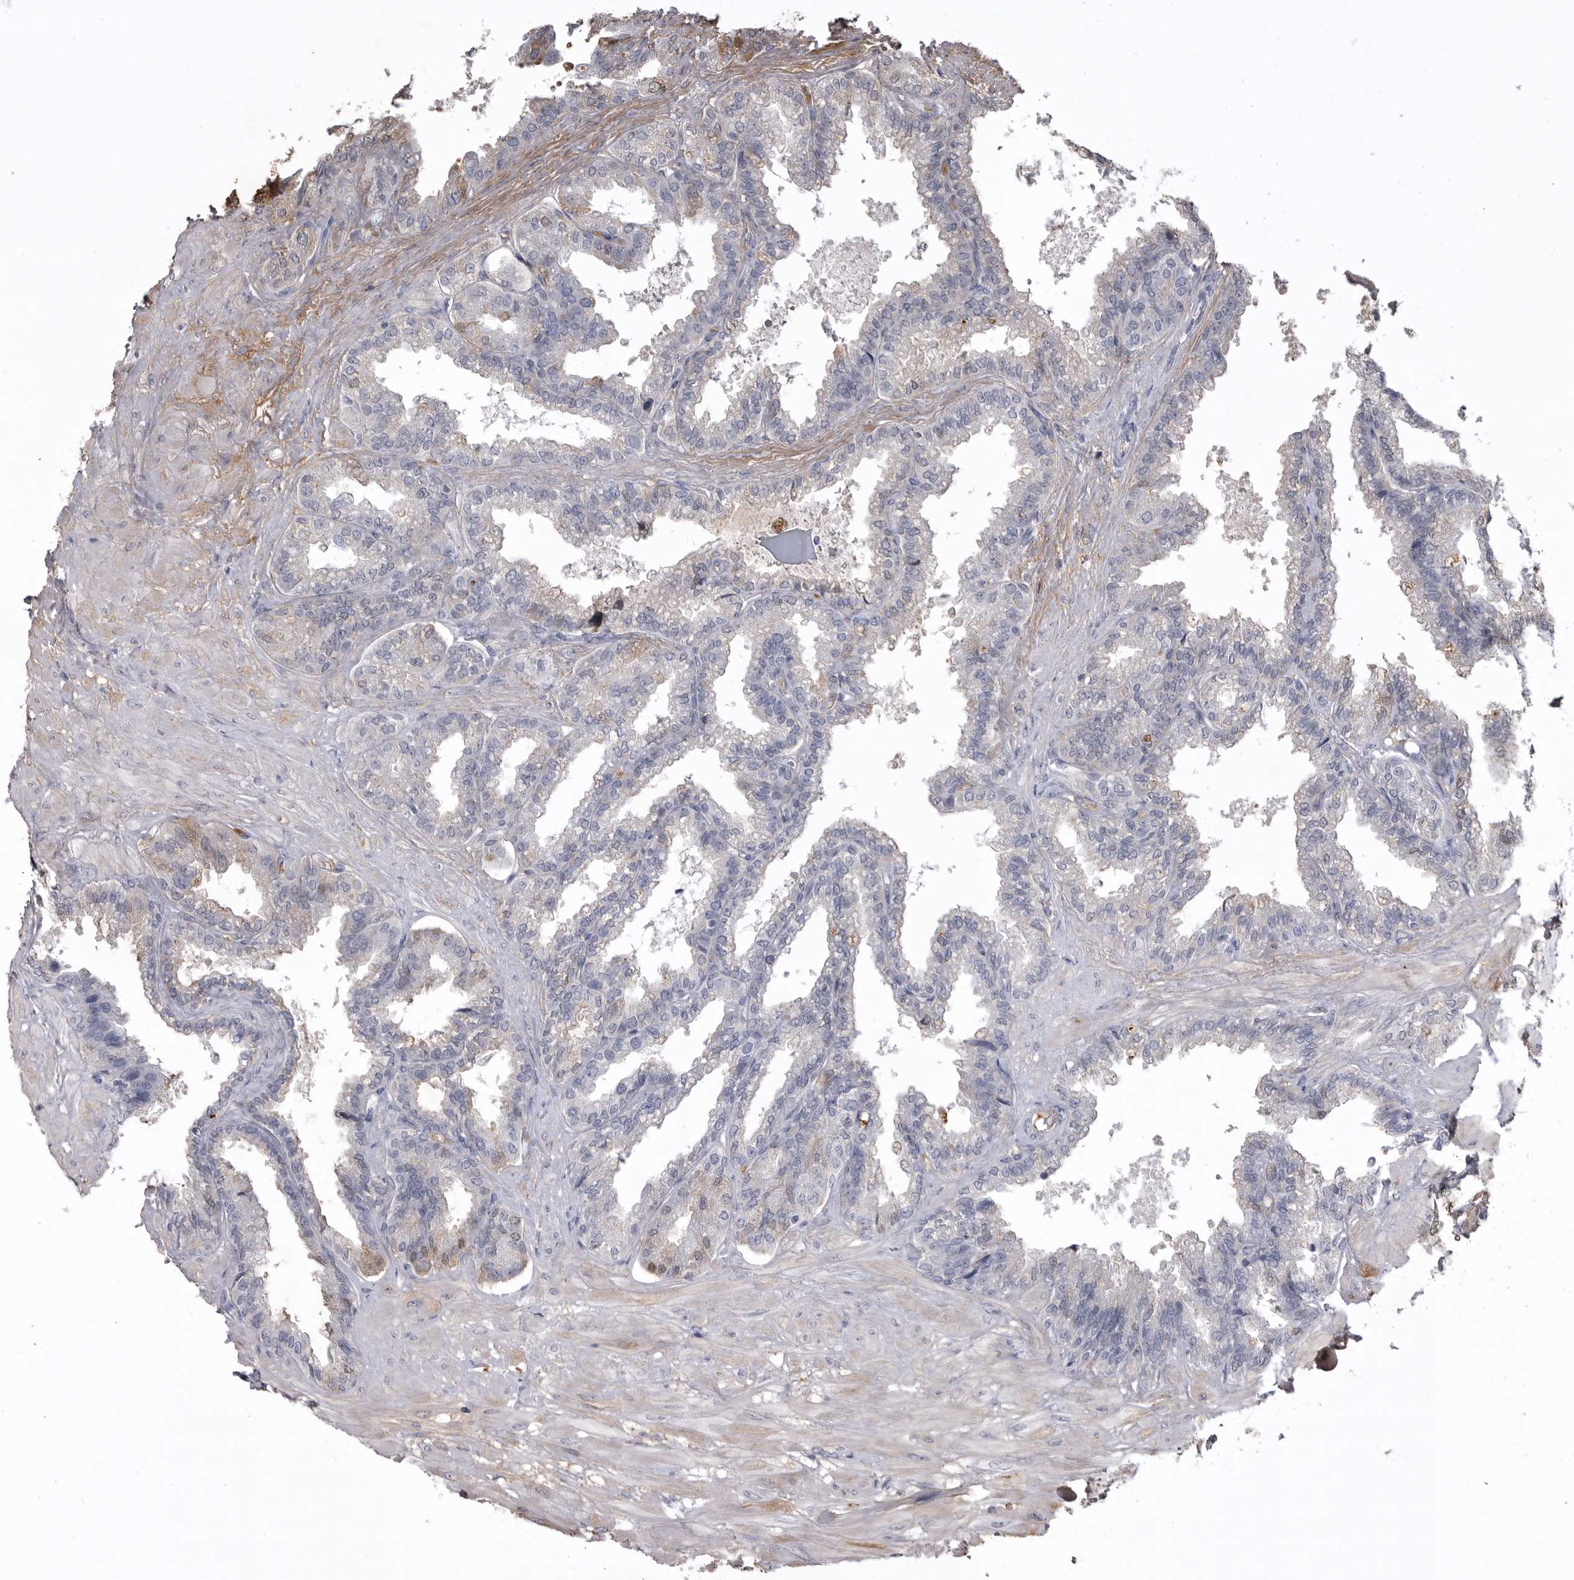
{"staining": {"intensity": "negative", "quantity": "none", "location": "none"}, "tissue": "seminal vesicle", "cell_type": "Glandular cells", "image_type": "normal", "snomed": [{"axis": "morphology", "description": "Normal tissue, NOS"}, {"axis": "topography", "description": "Seminal veicle"}], "caption": "Benign seminal vesicle was stained to show a protein in brown. There is no significant staining in glandular cells.", "gene": "AHSG", "patient": {"sex": "male", "age": 46}}